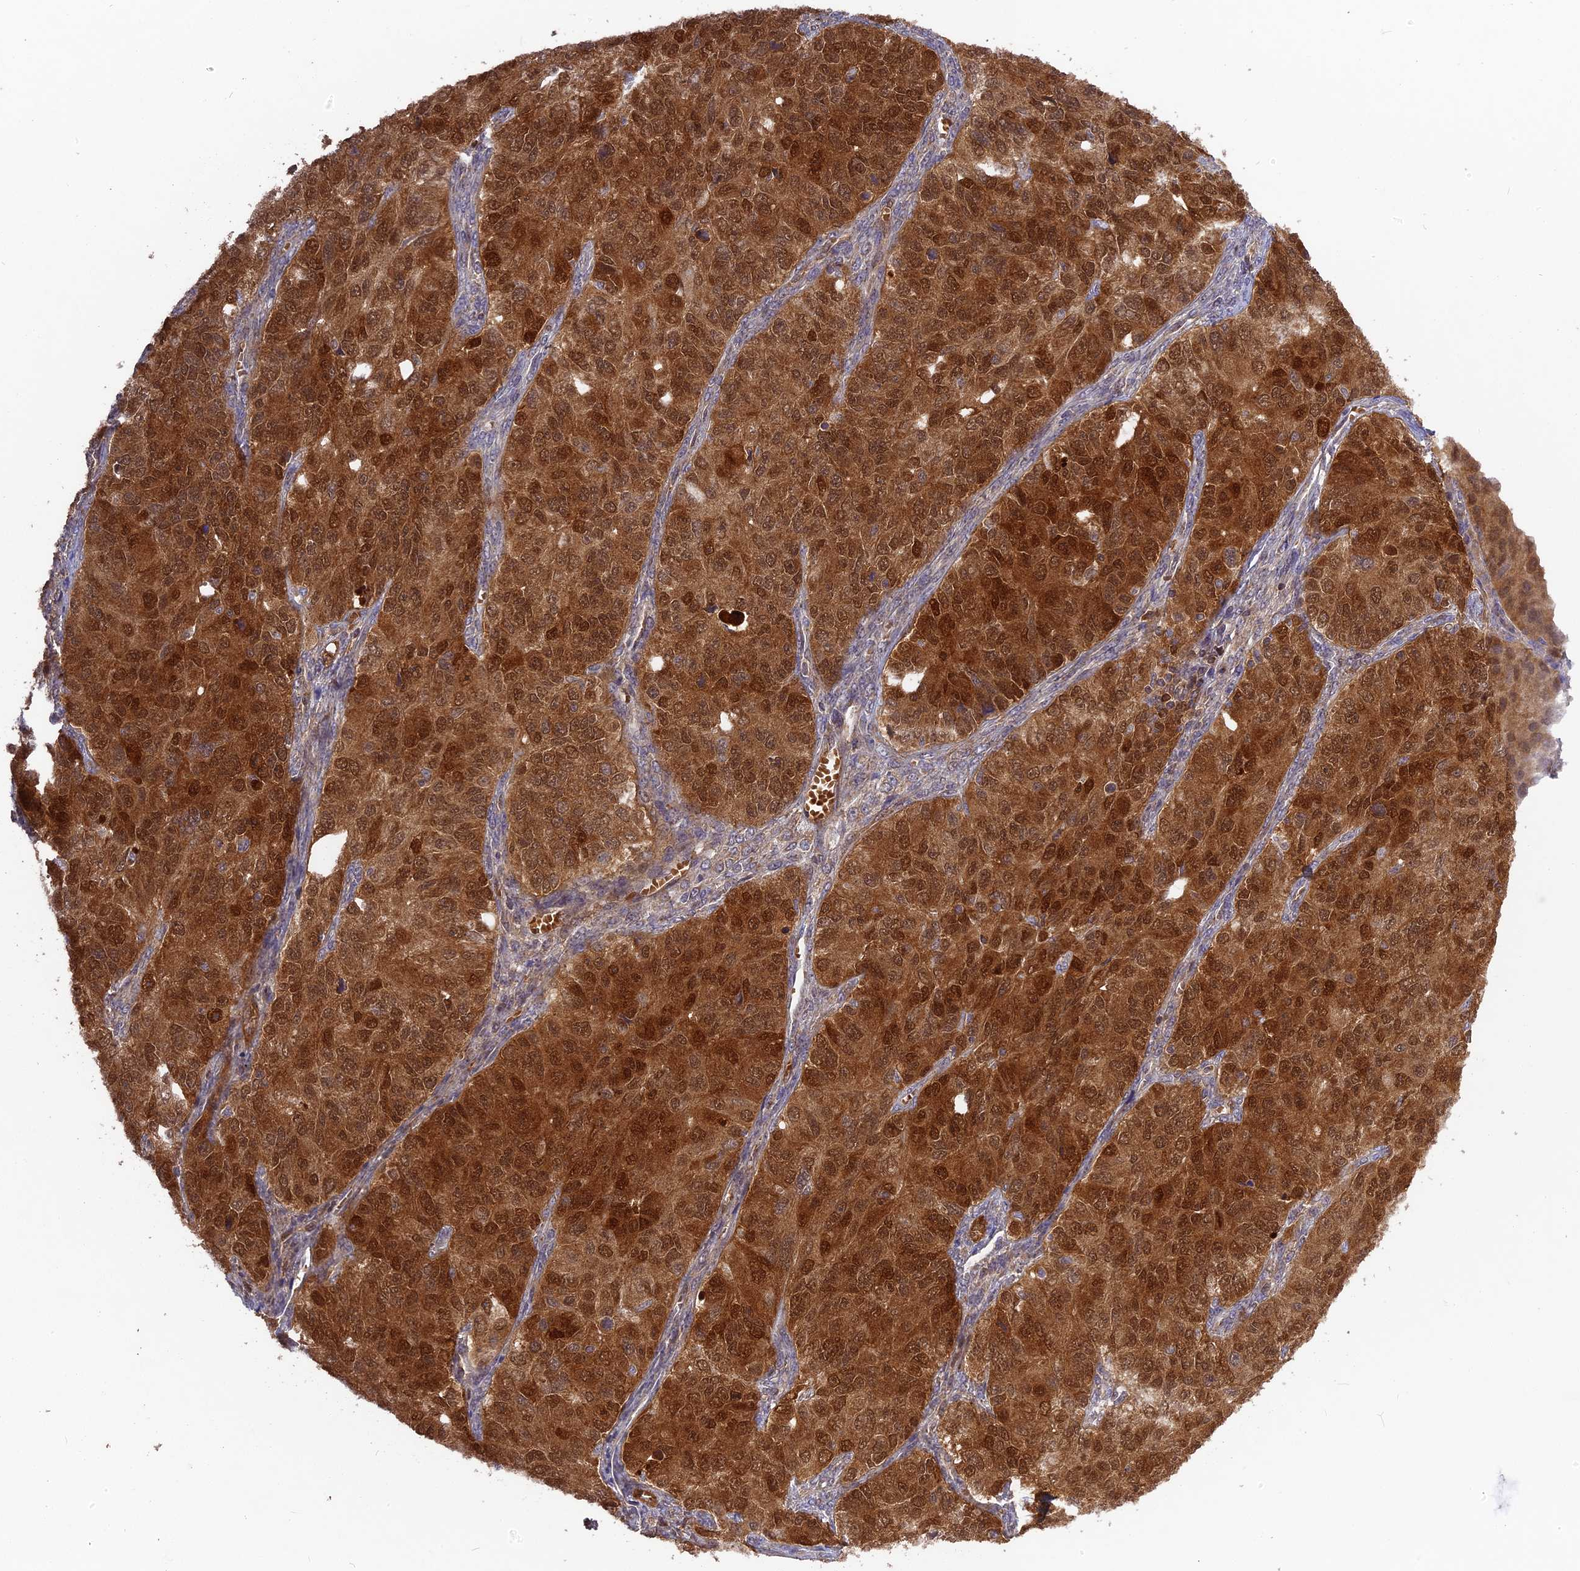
{"staining": {"intensity": "strong", "quantity": ">75%", "location": "cytoplasmic/membranous,nuclear"}, "tissue": "ovarian cancer", "cell_type": "Tumor cells", "image_type": "cancer", "snomed": [{"axis": "morphology", "description": "Carcinoma, endometroid"}, {"axis": "topography", "description": "Ovary"}], "caption": "Human ovarian endometroid carcinoma stained with a protein marker displays strong staining in tumor cells.", "gene": "RPIA", "patient": {"sex": "female", "age": 51}}